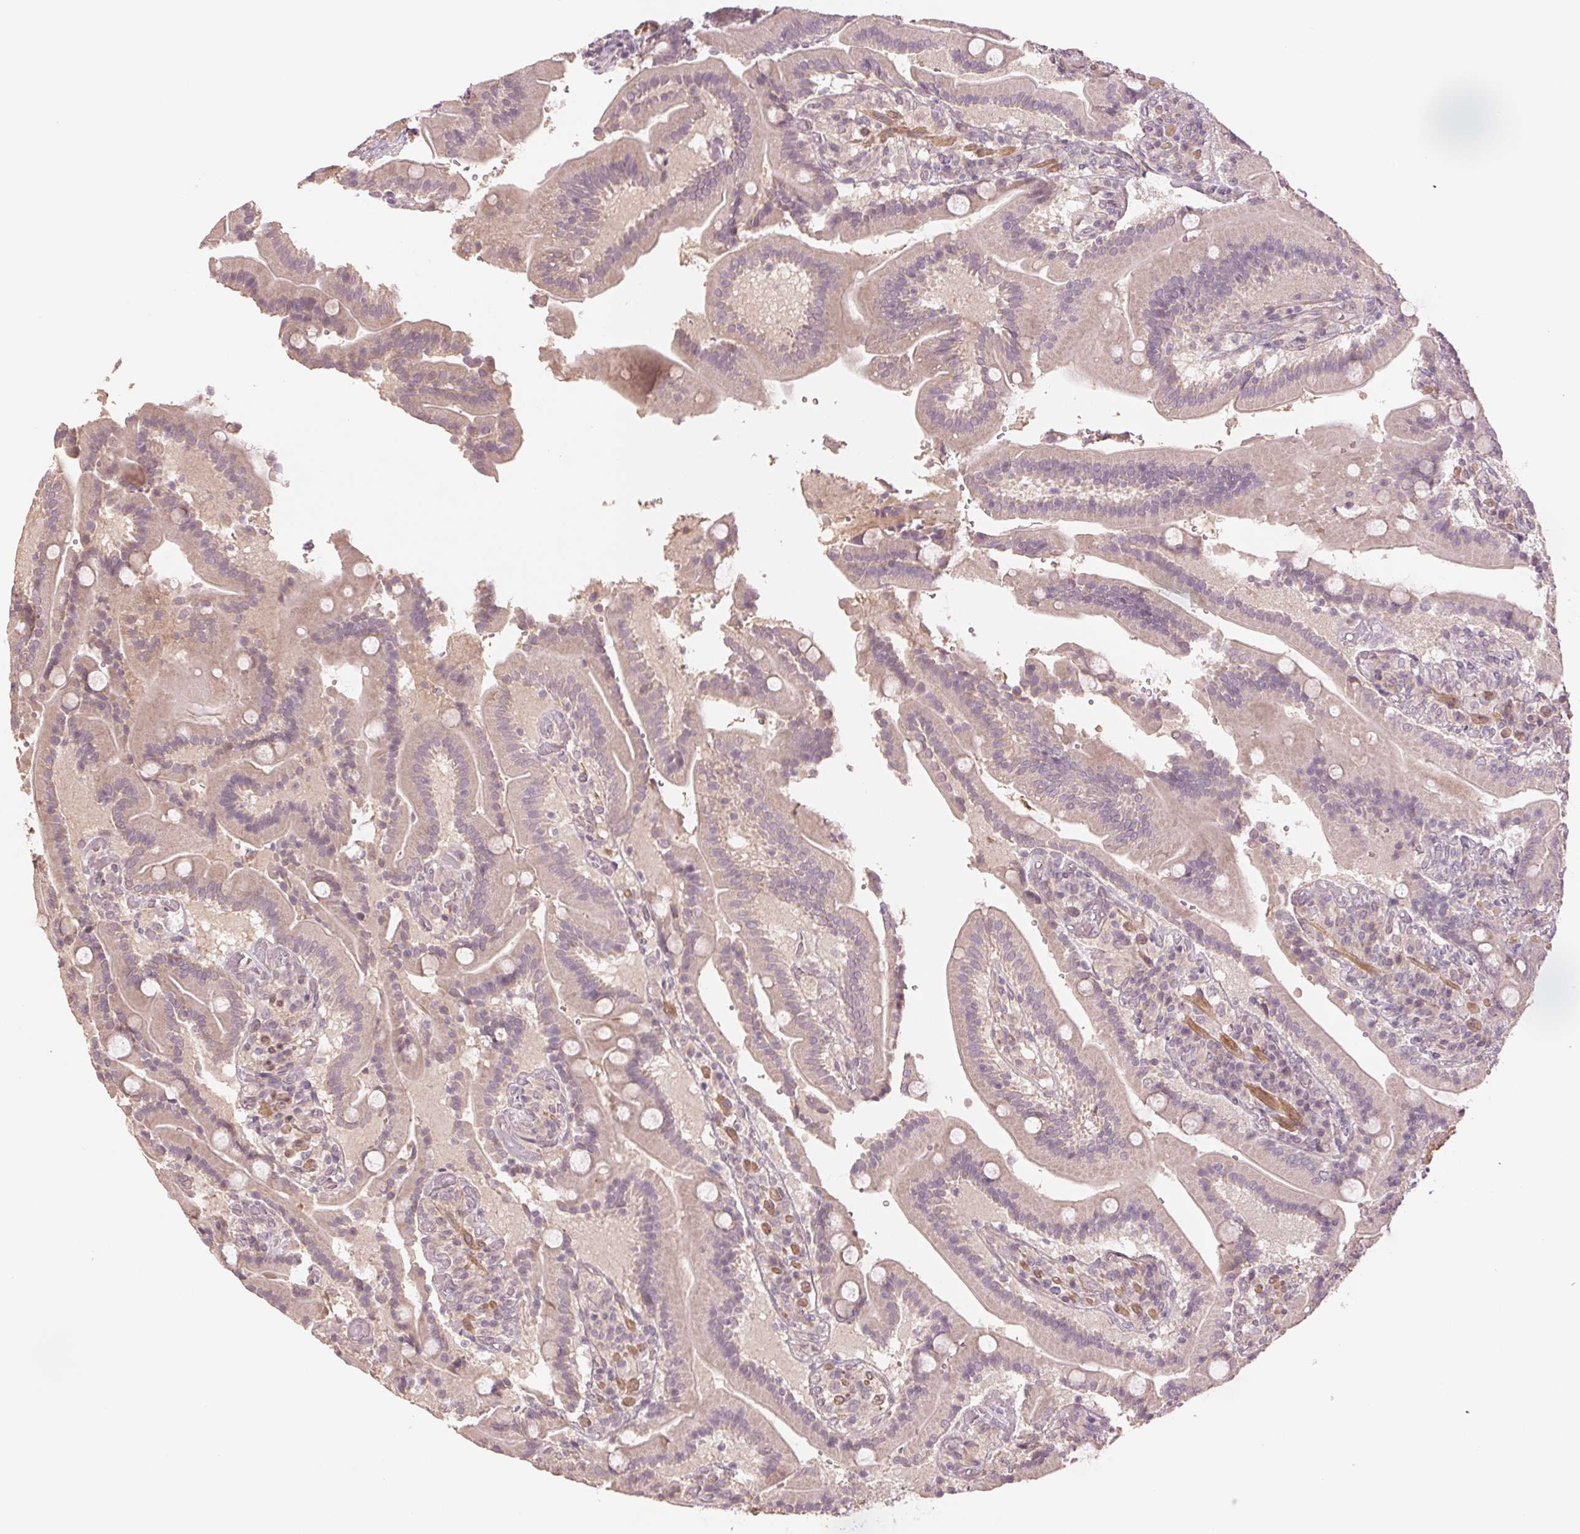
{"staining": {"intensity": "weak", "quantity": "25%-75%", "location": "cytoplasmic/membranous"}, "tissue": "duodenum", "cell_type": "Glandular cells", "image_type": "normal", "snomed": [{"axis": "morphology", "description": "Normal tissue, NOS"}, {"axis": "topography", "description": "Duodenum"}], "caption": "Immunohistochemical staining of unremarkable human duodenum shows 25%-75% levels of weak cytoplasmic/membranous protein expression in approximately 25%-75% of glandular cells. Nuclei are stained in blue.", "gene": "PPIAL4A", "patient": {"sex": "female", "age": 62}}